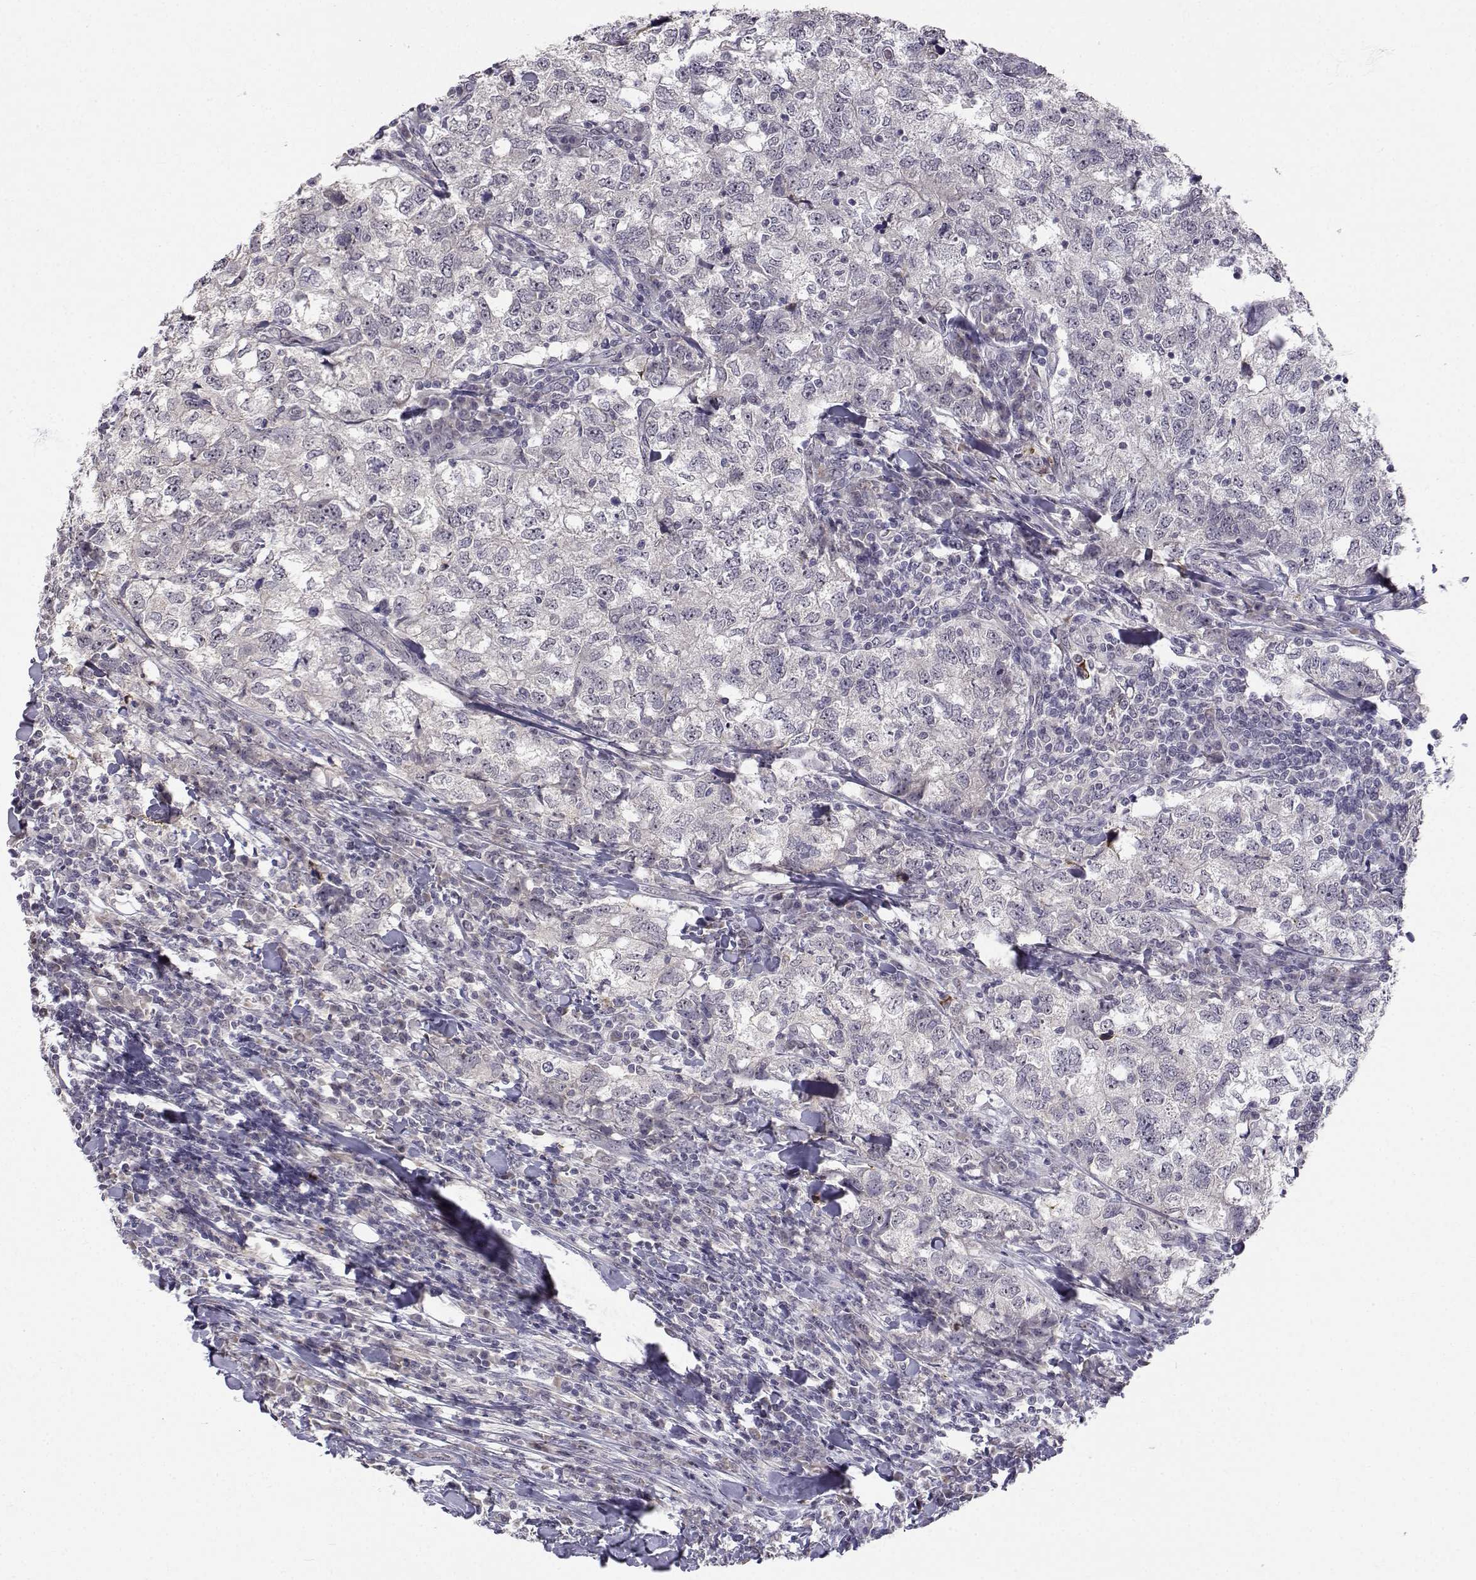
{"staining": {"intensity": "negative", "quantity": "none", "location": "none"}, "tissue": "breast cancer", "cell_type": "Tumor cells", "image_type": "cancer", "snomed": [{"axis": "morphology", "description": "Duct carcinoma"}, {"axis": "topography", "description": "Breast"}], "caption": "An IHC micrograph of intraductal carcinoma (breast) is shown. There is no staining in tumor cells of intraductal carcinoma (breast).", "gene": "SLC6A3", "patient": {"sex": "female", "age": 30}}